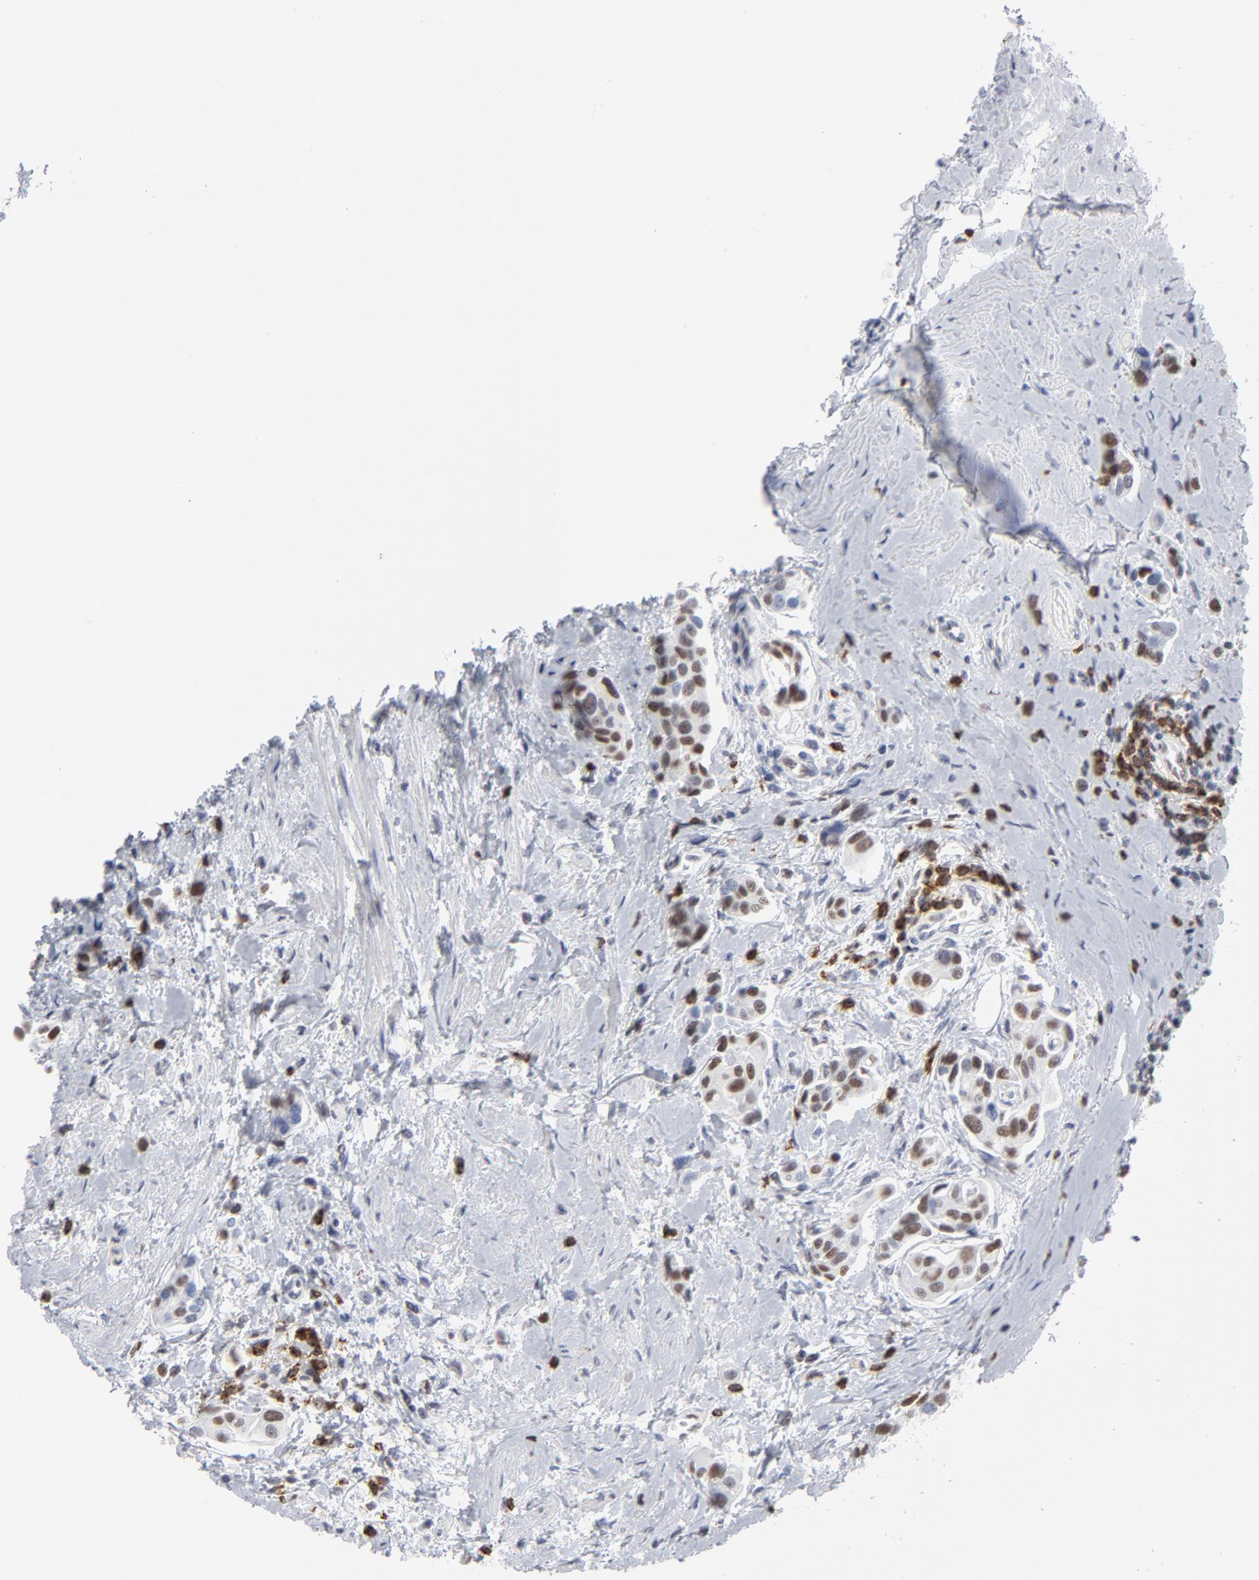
{"staining": {"intensity": "moderate", "quantity": "25%-75%", "location": "nuclear"}, "tissue": "urothelial cancer", "cell_type": "Tumor cells", "image_type": "cancer", "snomed": [{"axis": "morphology", "description": "Urothelial carcinoma, High grade"}, {"axis": "topography", "description": "Urinary bladder"}], "caption": "Tumor cells exhibit medium levels of moderate nuclear expression in about 25%-75% of cells in human urothelial cancer. (brown staining indicates protein expression, while blue staining denotes nuclei).", "gene": "CD2", "patient": {"sex": "male", "age": 78}}